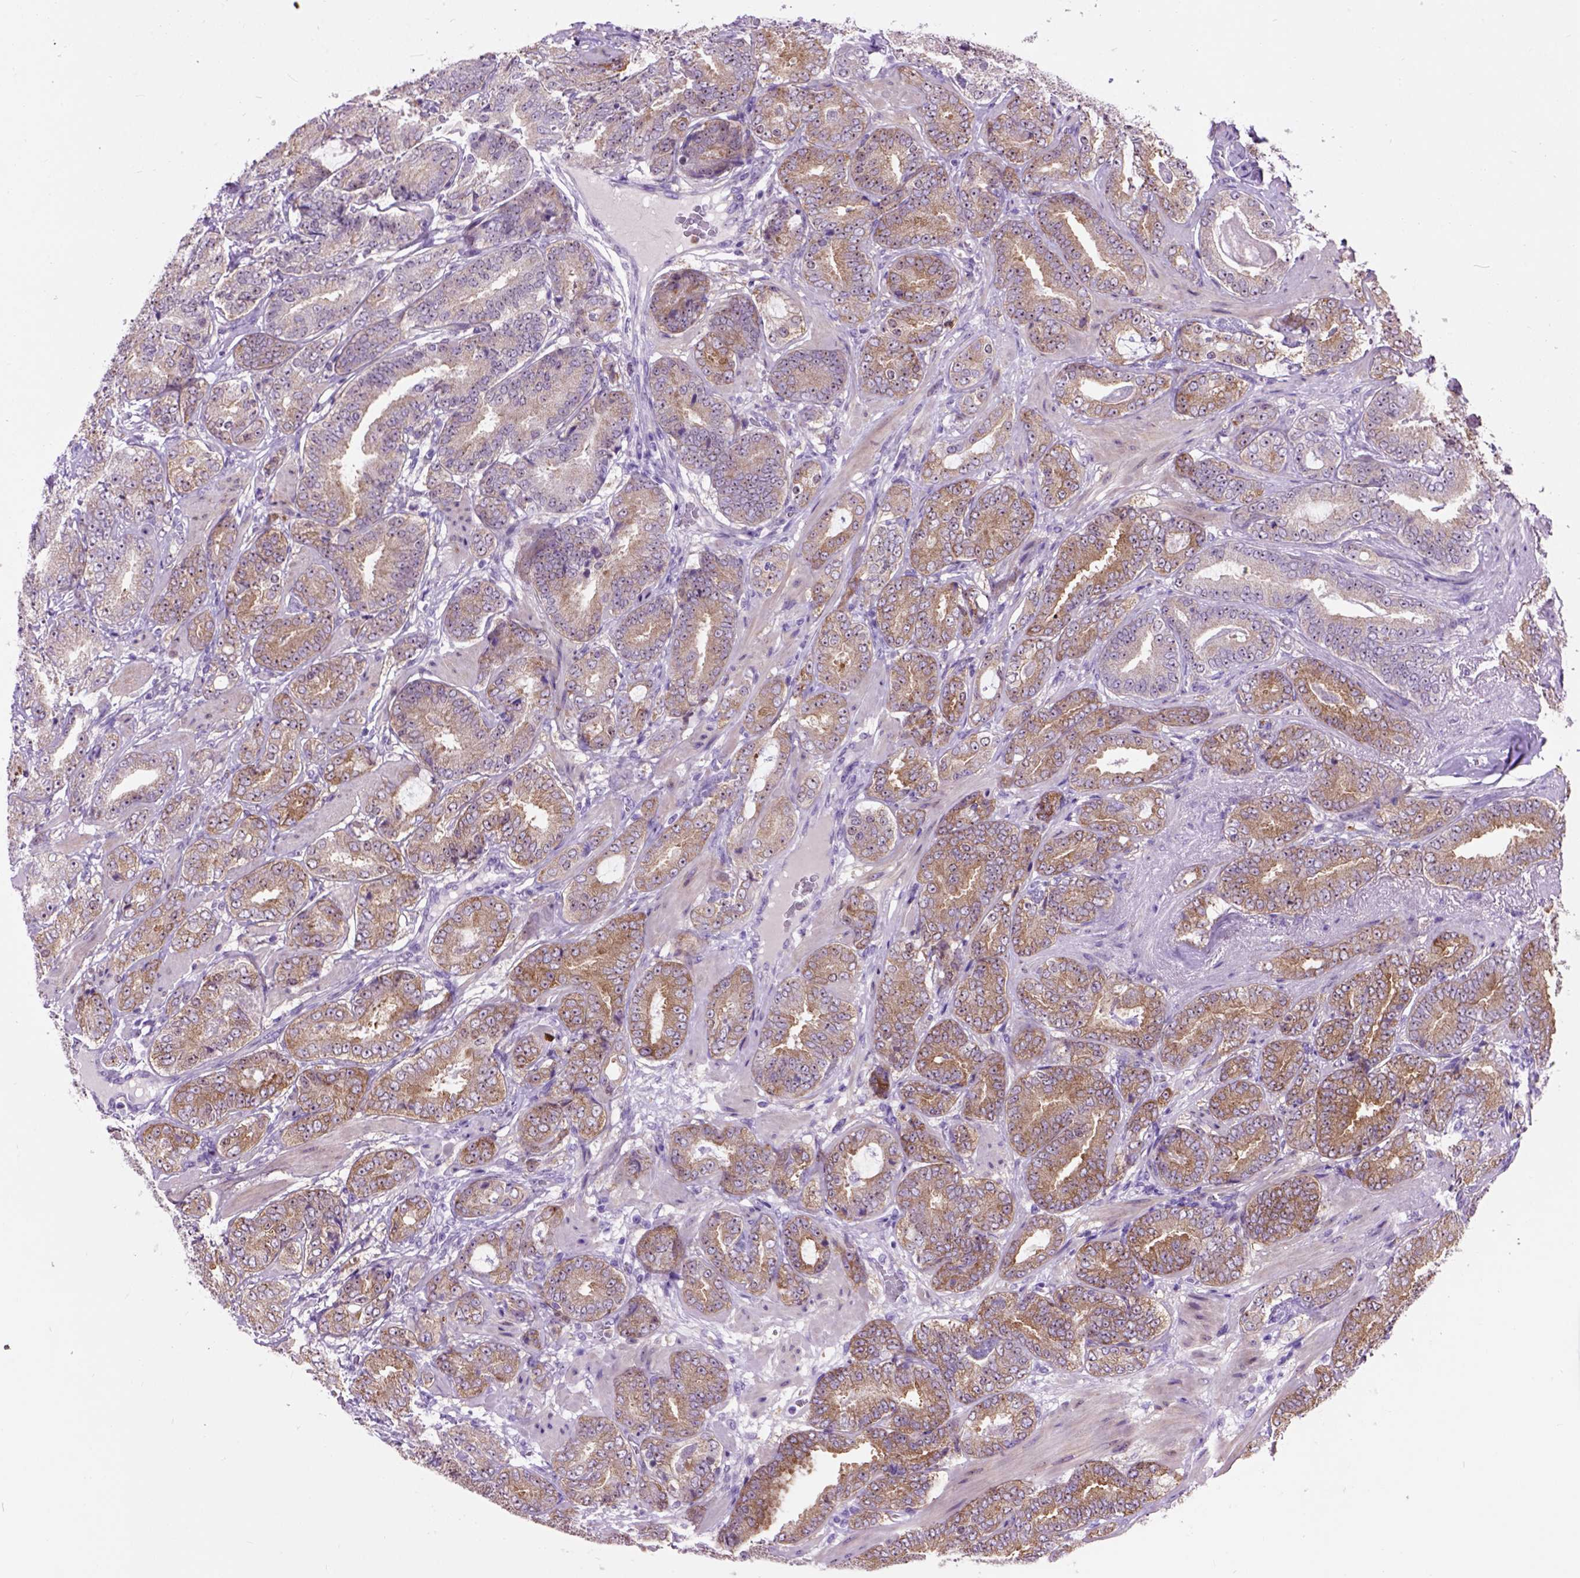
{"staining": {"intensity": "moderate", "quantity": "25%-75%", "location": "cytoplasmic/membranous"}, "tissue": "prostate cancer", "cell_type": "Tumor cells", "image_type": "cancer", "snomed": [{"axis": "morphology", "description": "Adenocarcinoma, Low grade"}, {"axis": "topography", "description": "Prostate"}], "caption": "An image showing moderate cytoplasmic/membranous expression in about 25%-75% of tumor cells in prostate cancer, as visualized by brown immunohistochemical staining.", "gene": "MAPT", "patient": {"sex": "male", "age": 60}}